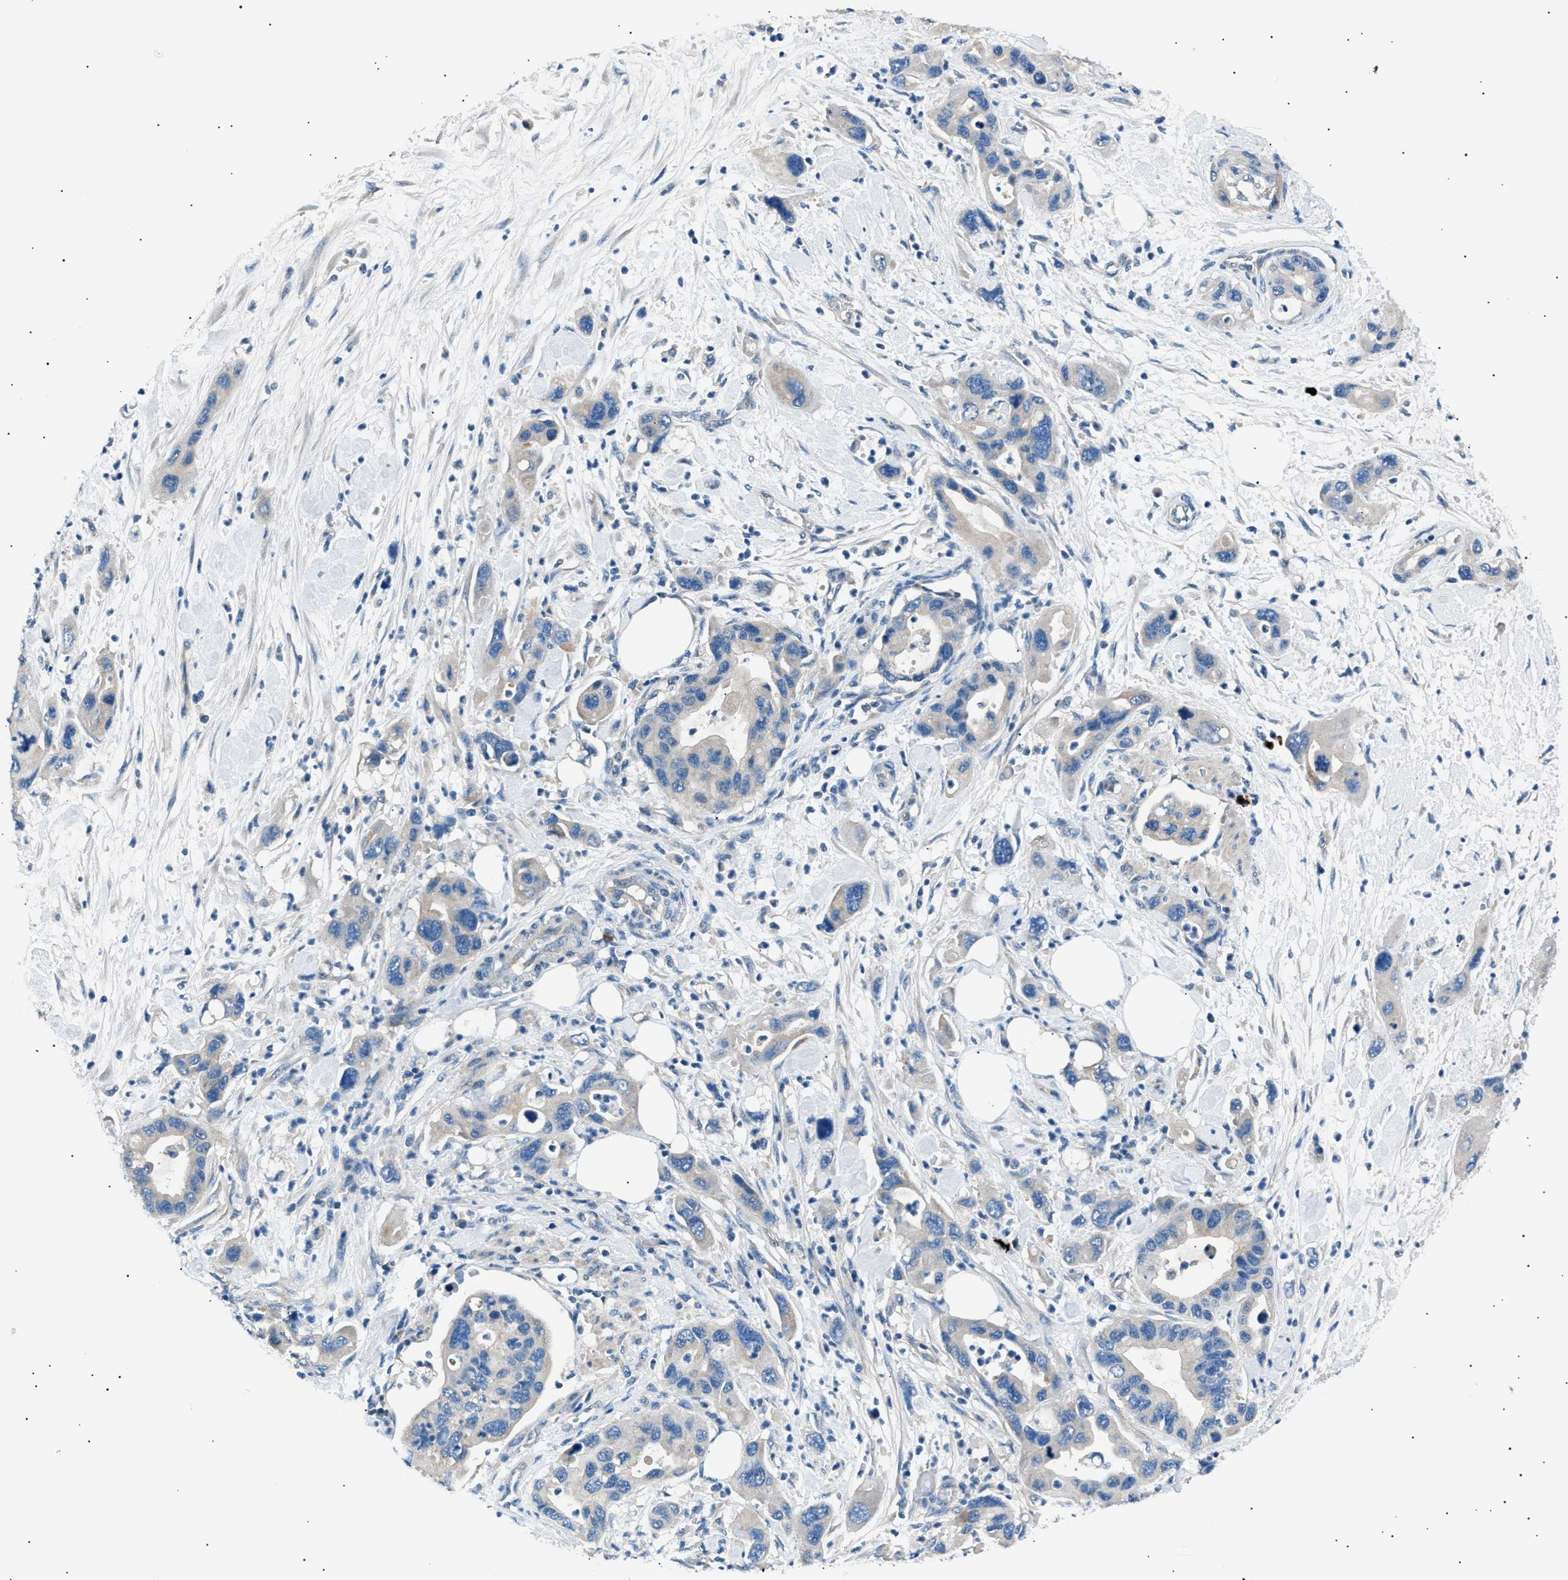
{"staining": {"intensity": "negative", "quantity": "none", "location": "none"}, "tissue": "pancreatic cancer", "cell_type": "Tumor cells", "image_type": "cancer", "snomed": [{"axis": "morphology", "description": "Normal tissue, NOS"}, {"axis": "morphology", "description": "Adenocarcinoma, NOS"}, {"axis": "topography", "description": "Pancreas"}], "caption": "Tumor cells show no significant expression in pancreatic adenocarcinoma. (Immunohistochemistry, brightfield microscopy, high magnification).", "gene": "LRRC37B", "patient": {"sex": "female", "age": 71}}